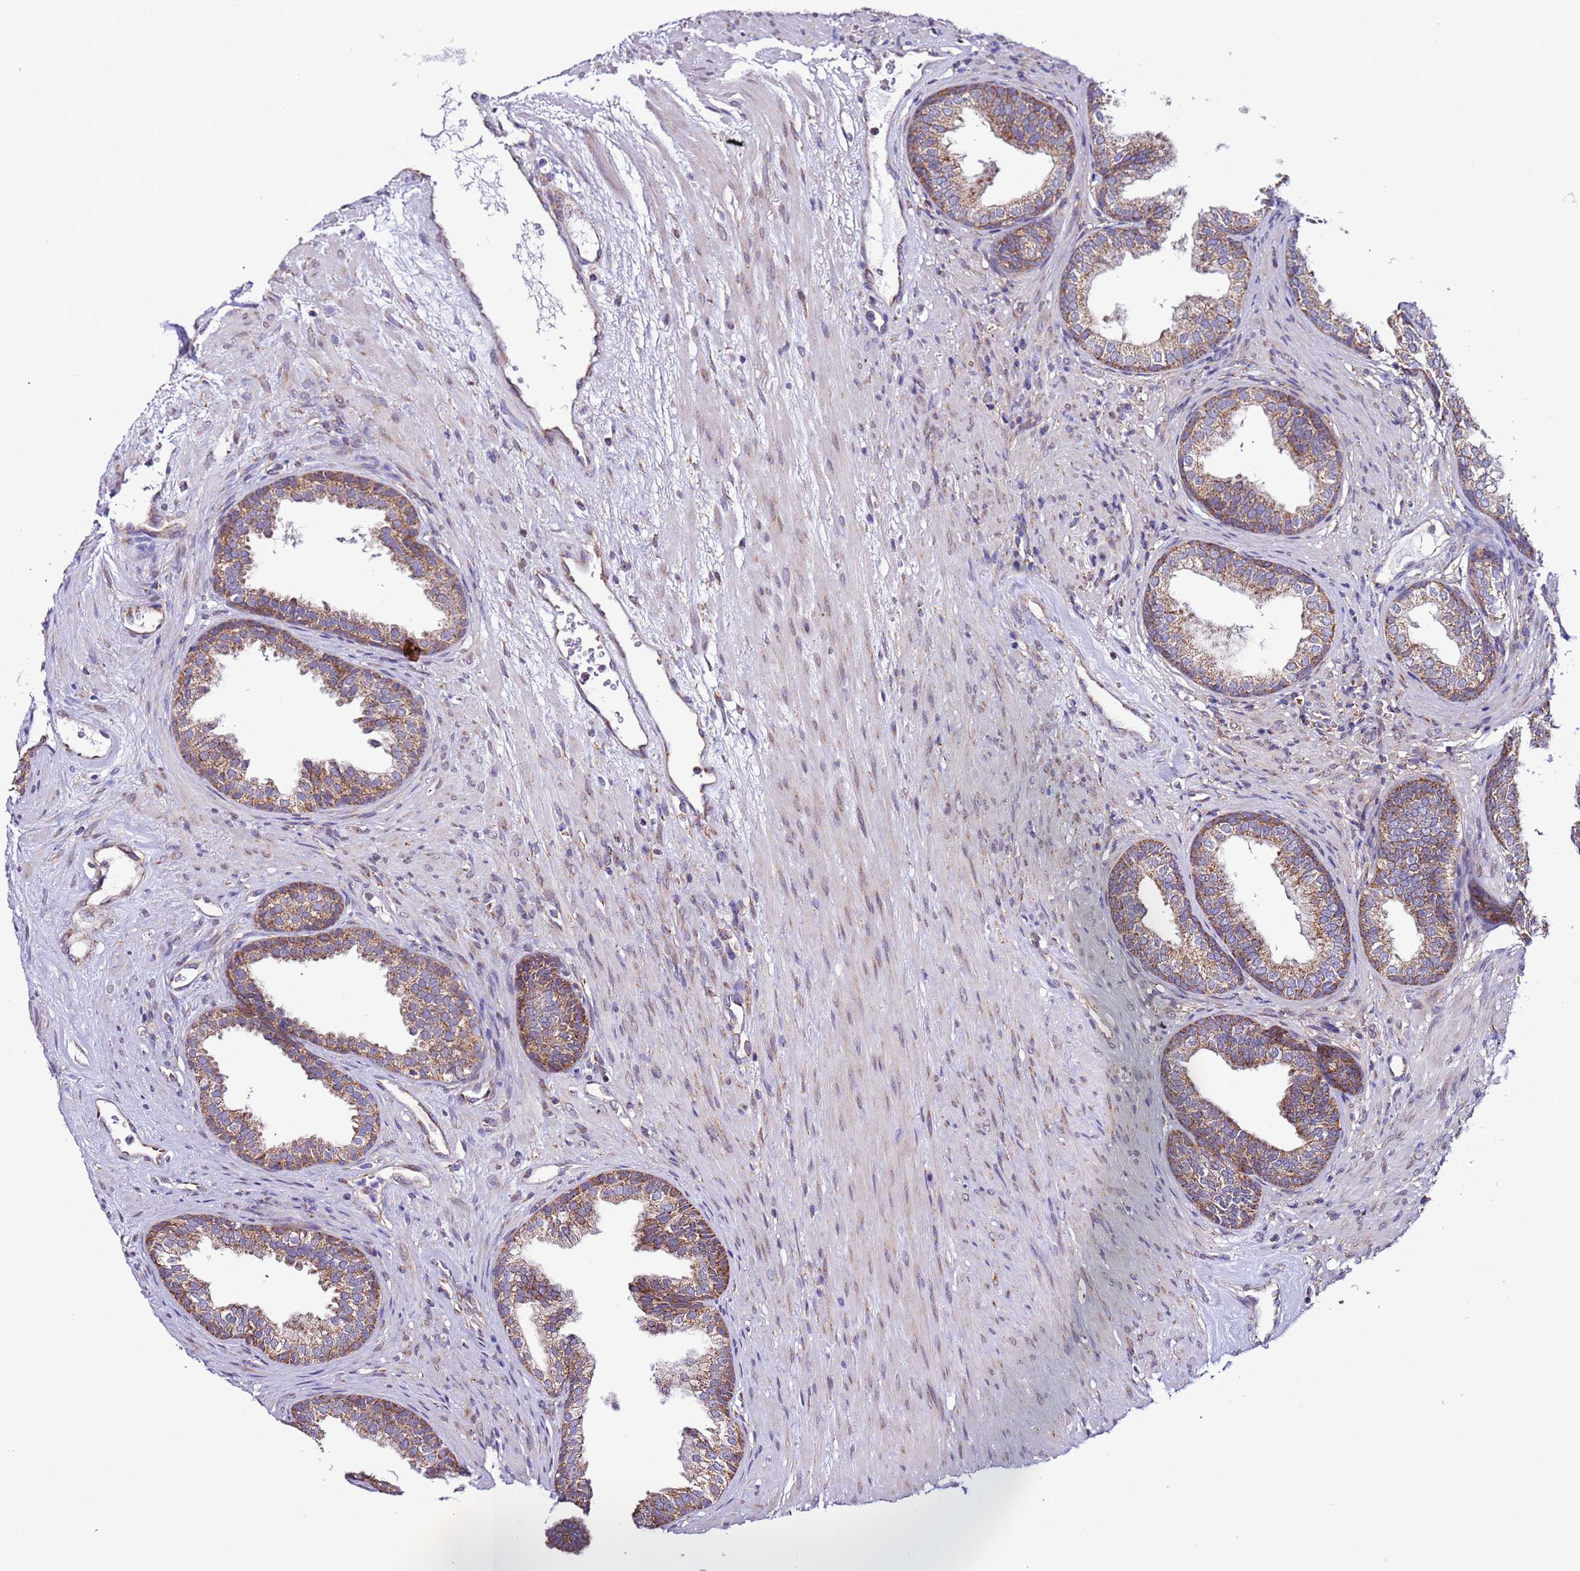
{"staining": {"intensity": "moderate", "quantity": ">75%", "location": "cytoplasmic/membranous"}, "tissue": "prostate", "cell_type": "Glandular cells", "image_type": "normal", "snomed": [{"axis": "morphology", "description": "Normal tissue, NOS"}, {"axis": "topography", "description": "Prostate"}], "caption": "The photomicrograph reveals staining of normal prostate, revealing moderate cytoplasmic/membranous protein expression (brown color) within glandular cells.", "gene": "AHI1", "patient": {"sex": "male", "age": 76}}